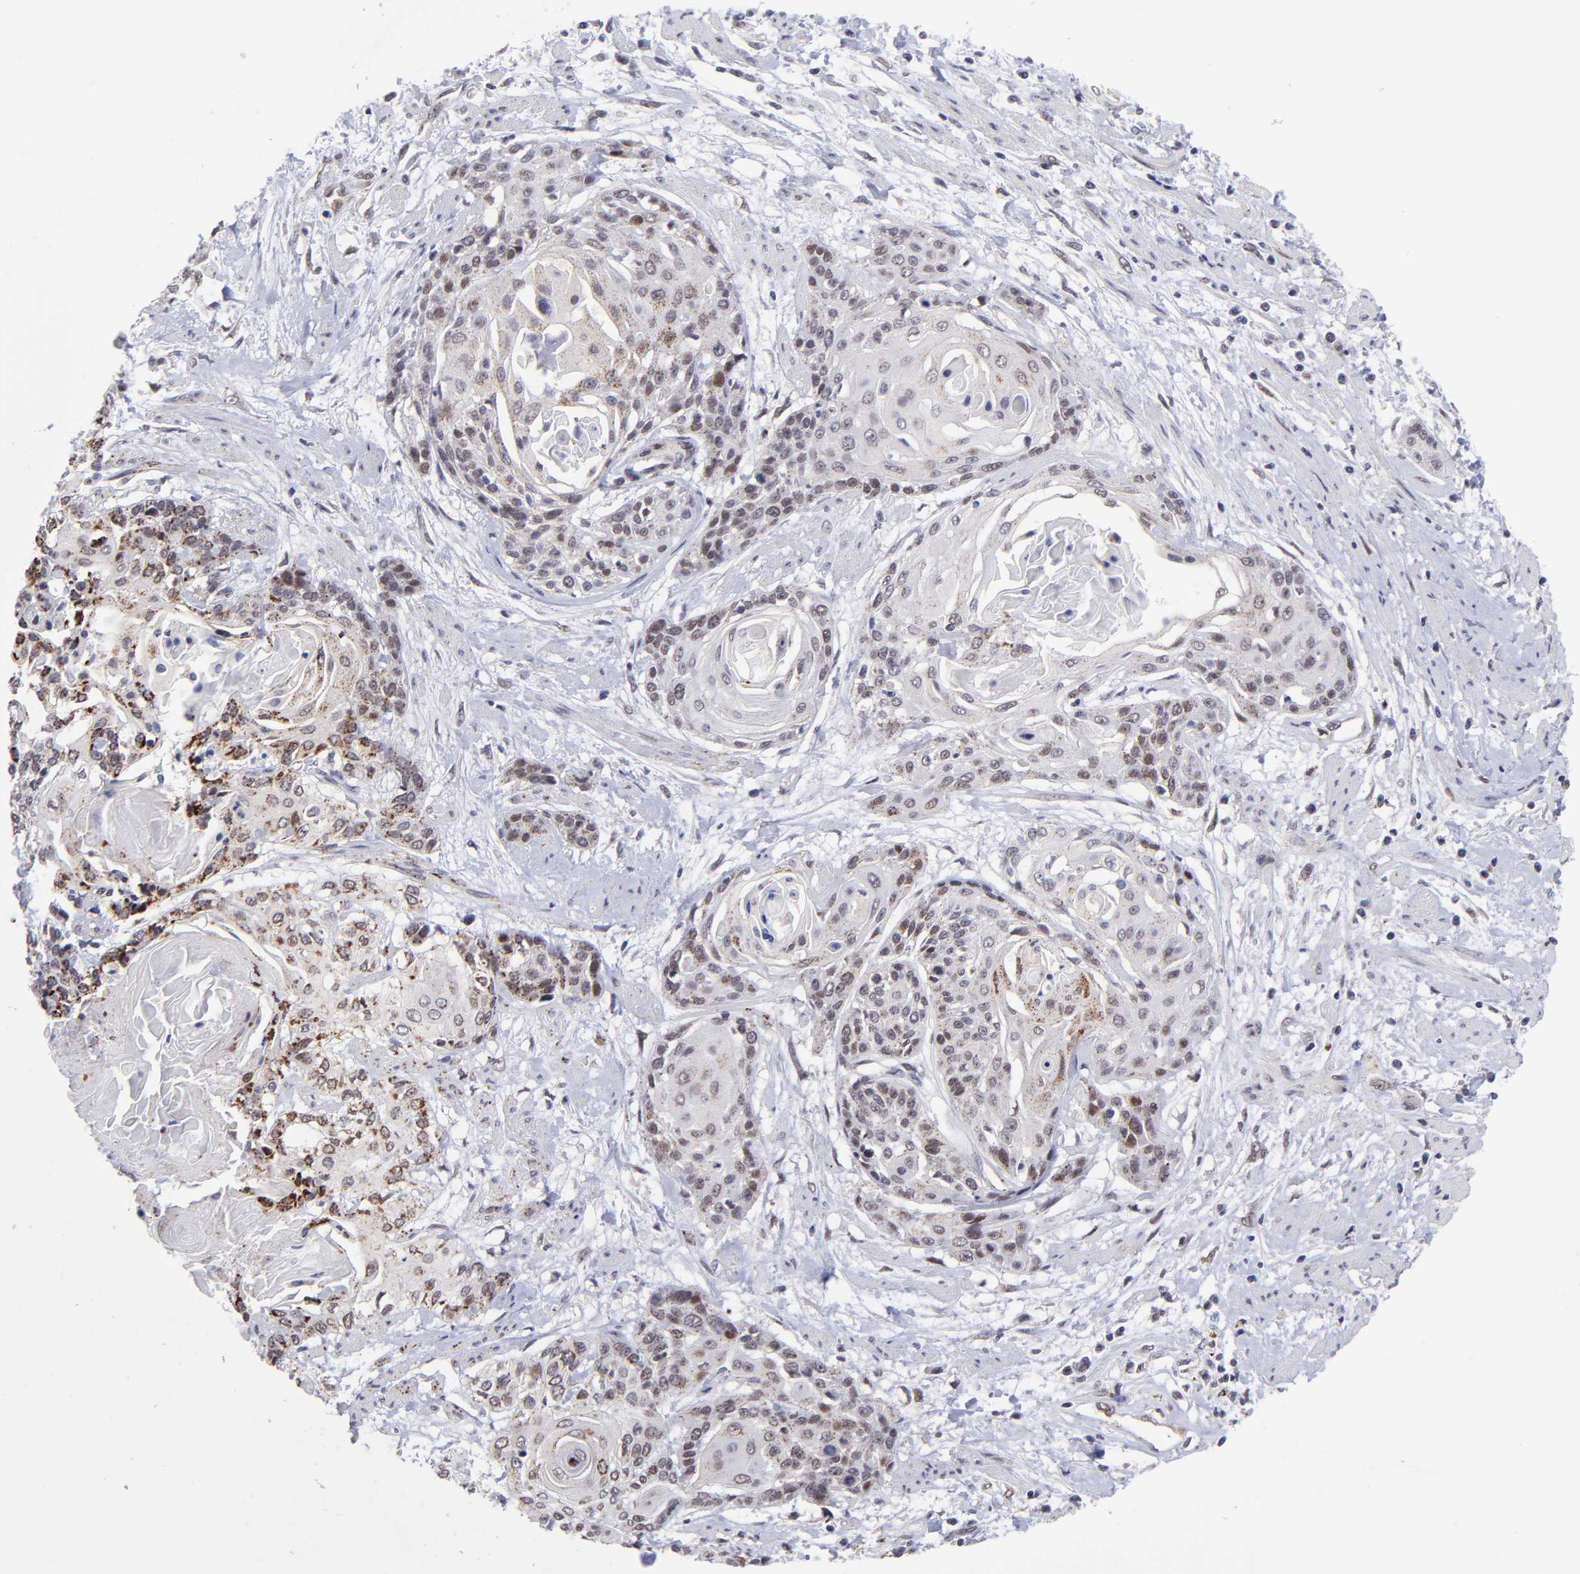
{"staining": {"intensity": "moderate", "quantity": "25%-75%", "location": "nuclear"}, "tissue": "cervical cancer", "cell_type": "Tumor cells", "image_type": "cancer", "snomed": [{"axis": "morphology", "description": "Squamous cell carcinoma, NOS"}, {"axis": "topography", "description": "Cervix"}], "caption": "IHC staining of cervical squamous cell carcinoma, which reveals medium levels of moderate nuclear positivity in about 25%-75% of tumor cells indicating moderate nuclear protein staining. The staining was performed using DAB (brown) for protein detection and nuclei were counterstained in hematoxylin (blue).", "gene": "SOX6", "patient": {"sex": "female", "age": 57}}